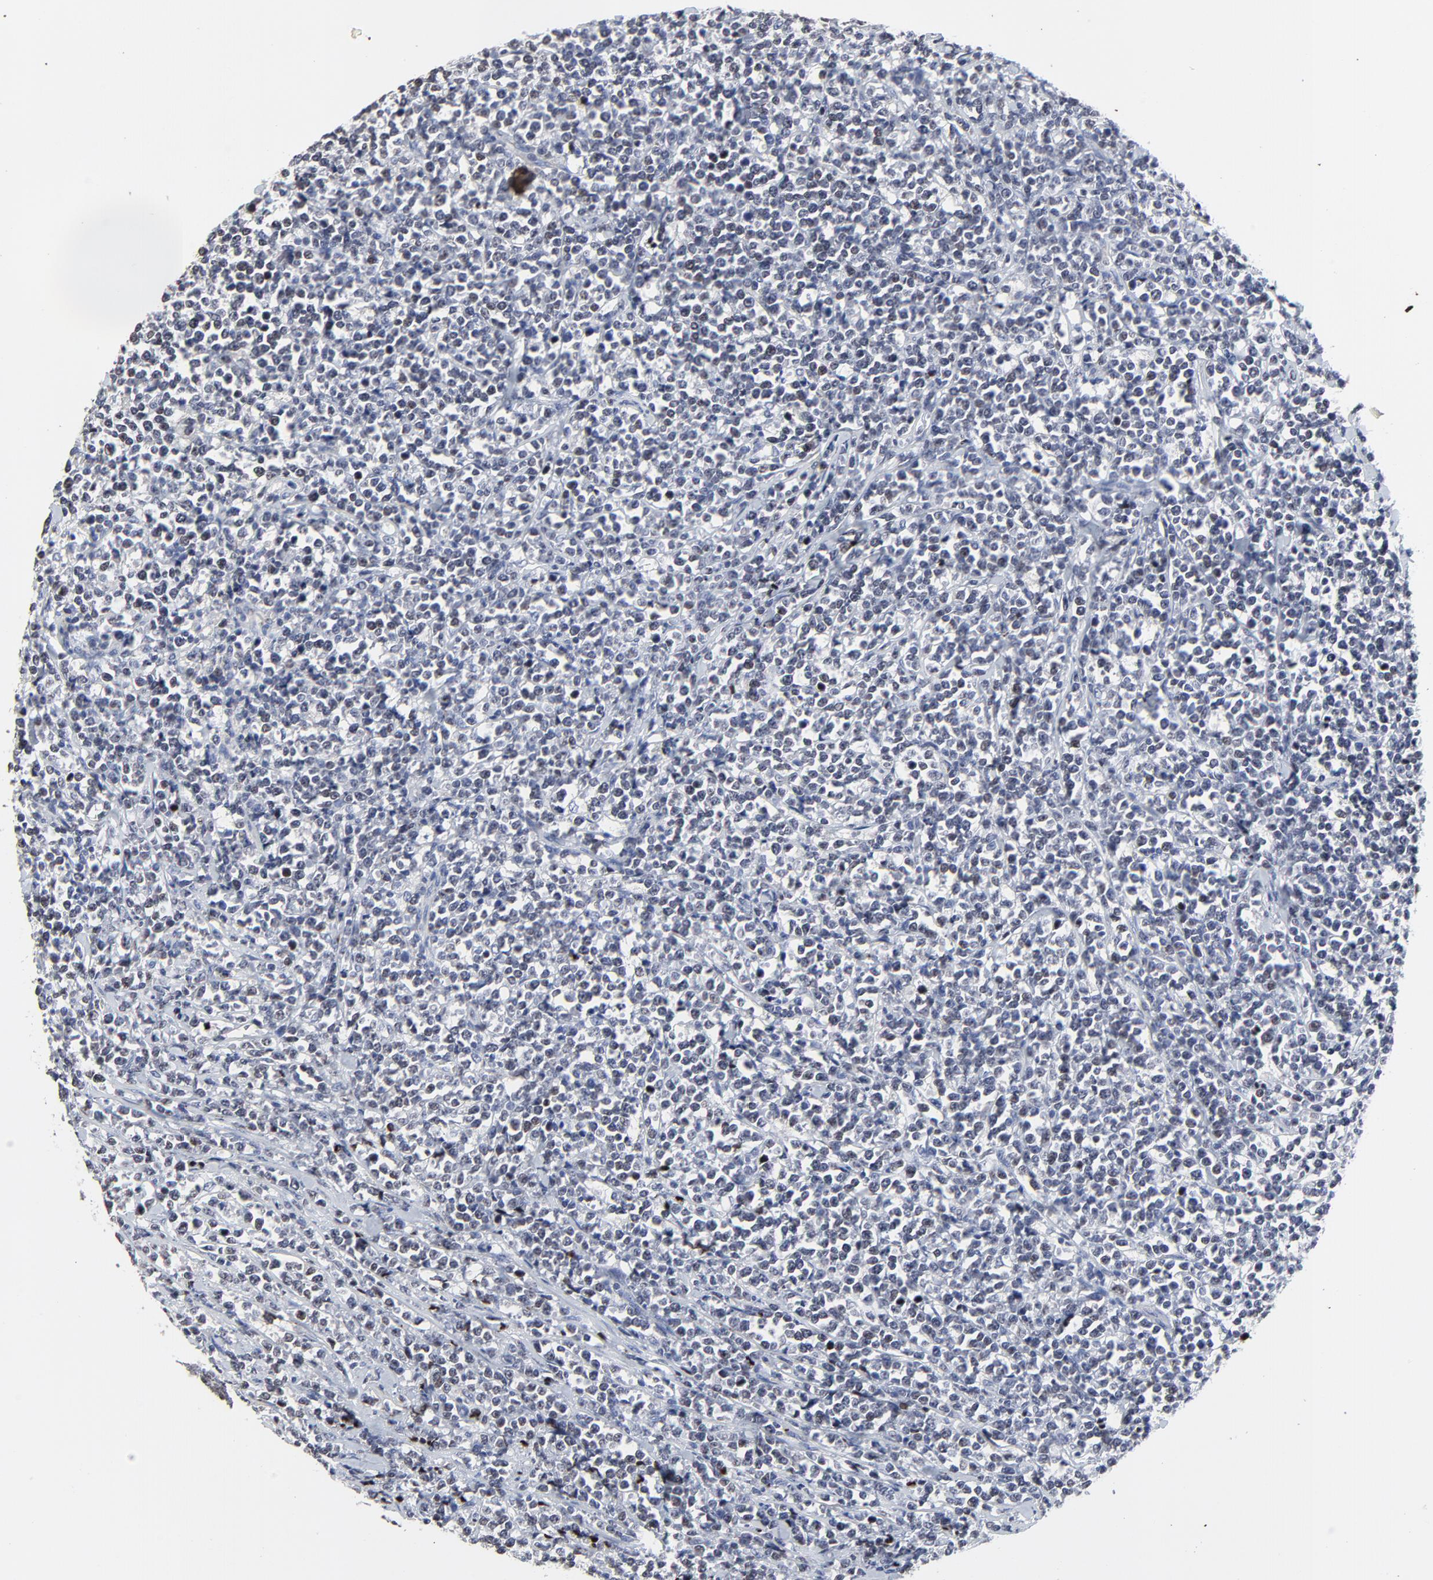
{"staining": {"intensity": "weak", "quantity": "<25%", "location": "nuclear"}, "tissue": "lymphoma", "cell_type": "Tumor cells", "image_type": "cancer", "snomed": [{"axis": "morphology", "description": "Malignant lymphoma, non-Hodgkin's type, High grade"}, {"axis": "topography", "description": "Small intestine"}, {"axis": "topography", "description": "Colon"}], "caption": "This image is of high-grade malignant lymphoma, non-Hodgkin's type stained with immunohistochemistry (IHC) to label a protein in brown with the nuclei are counter-stained blue. There is no expression in tumor cells.", "gene": "LNX1", "patient": {"sex": "male", "age": 8}}